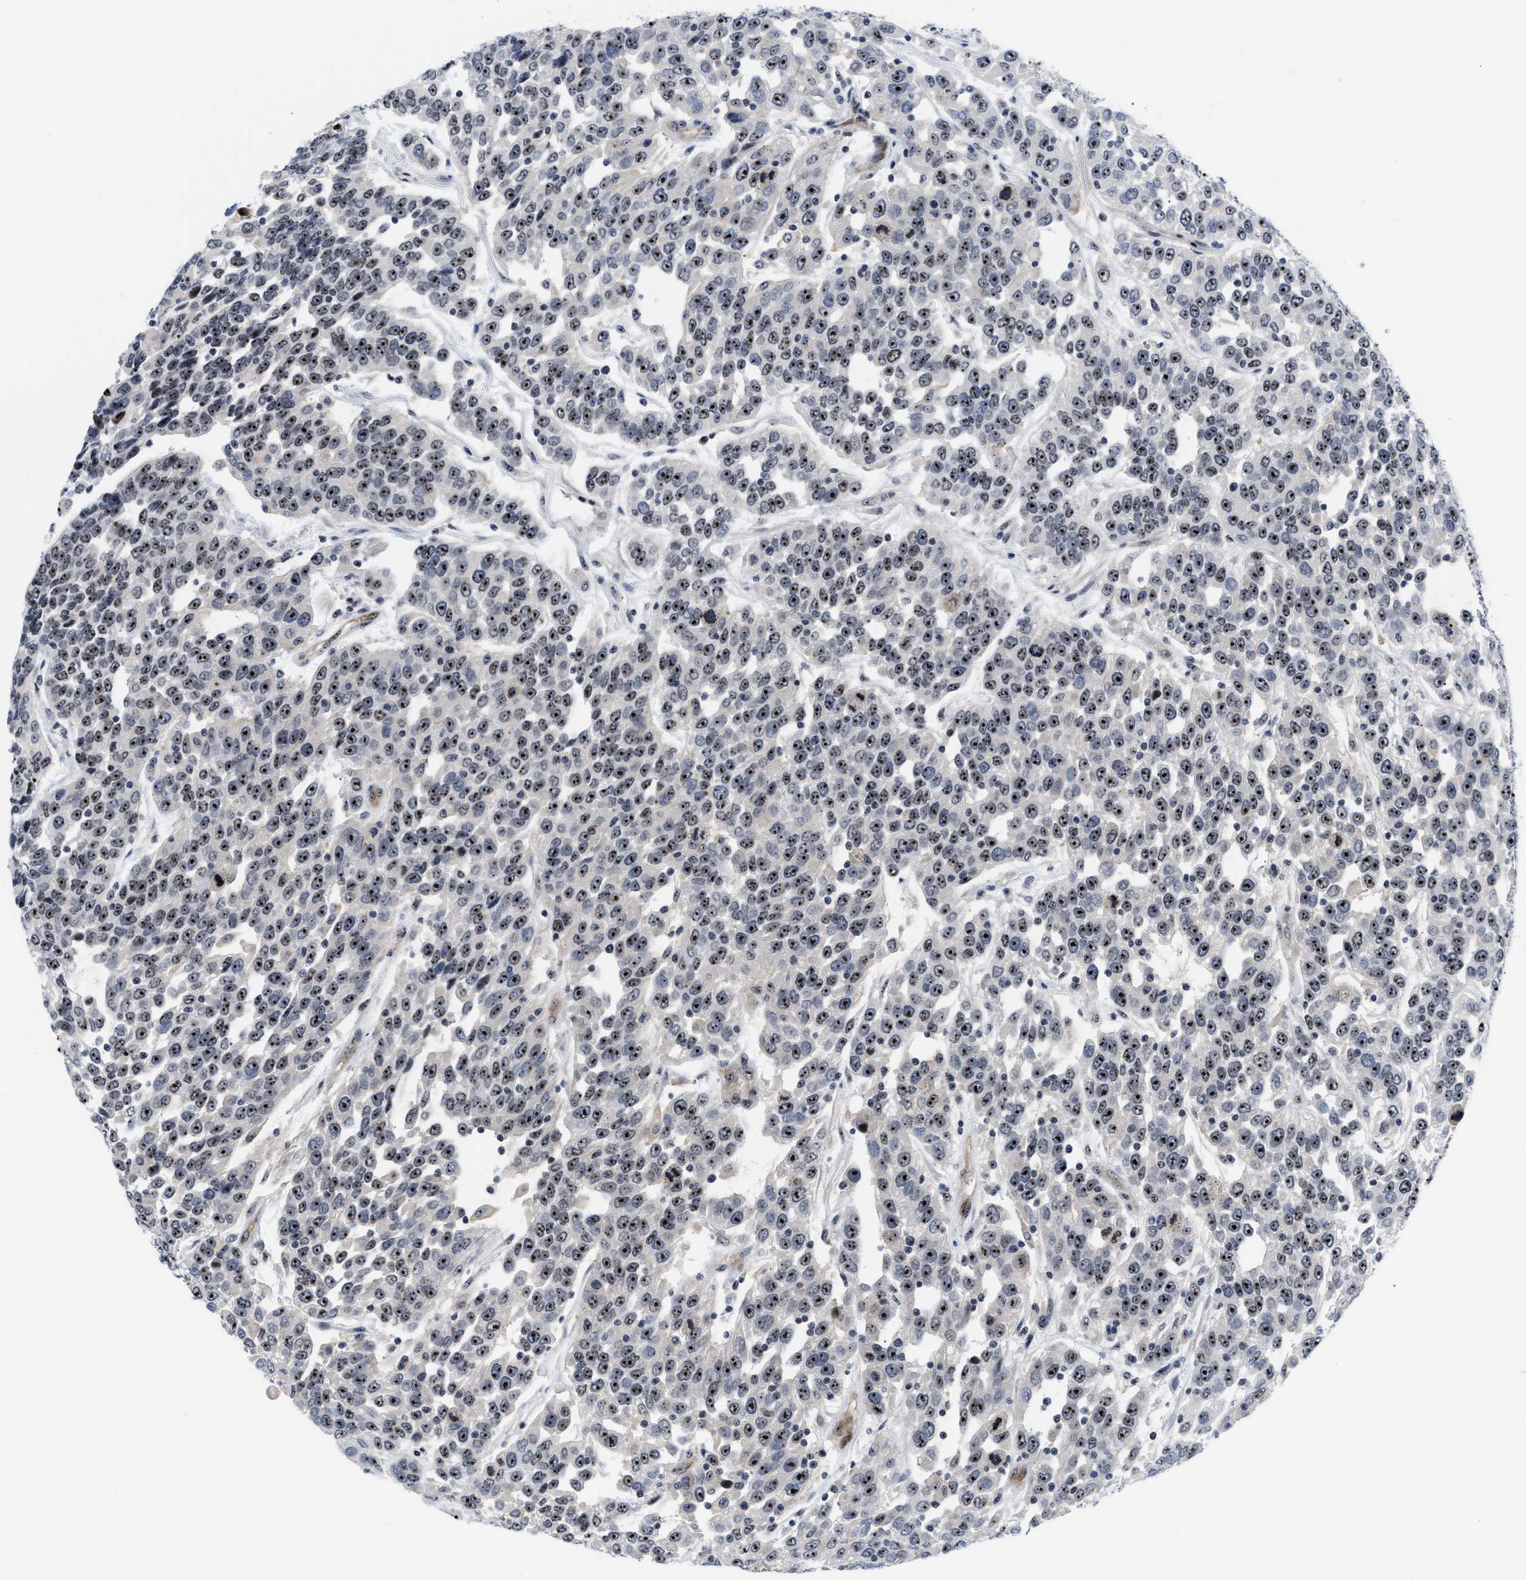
{"staining": {"intensity": "strong", "quantity": ">75%", "location": "nuclear"}, "tissue": "urothelial cancer", "cell_type": "Tumor cells", "image_type": "cancer", "snomed": [{"axis": "morphology", "description": "Urothelial carcinoma, High grade"}, {"axis": "topography", "description": "Urinary bladder"}], "caption": "Strong nuclear protein staining is appreciated in approximately >75% of tumor cells in urothelial cancer.", "gene": "NOP58", "patient": {"sex": "female", "age": 80}}